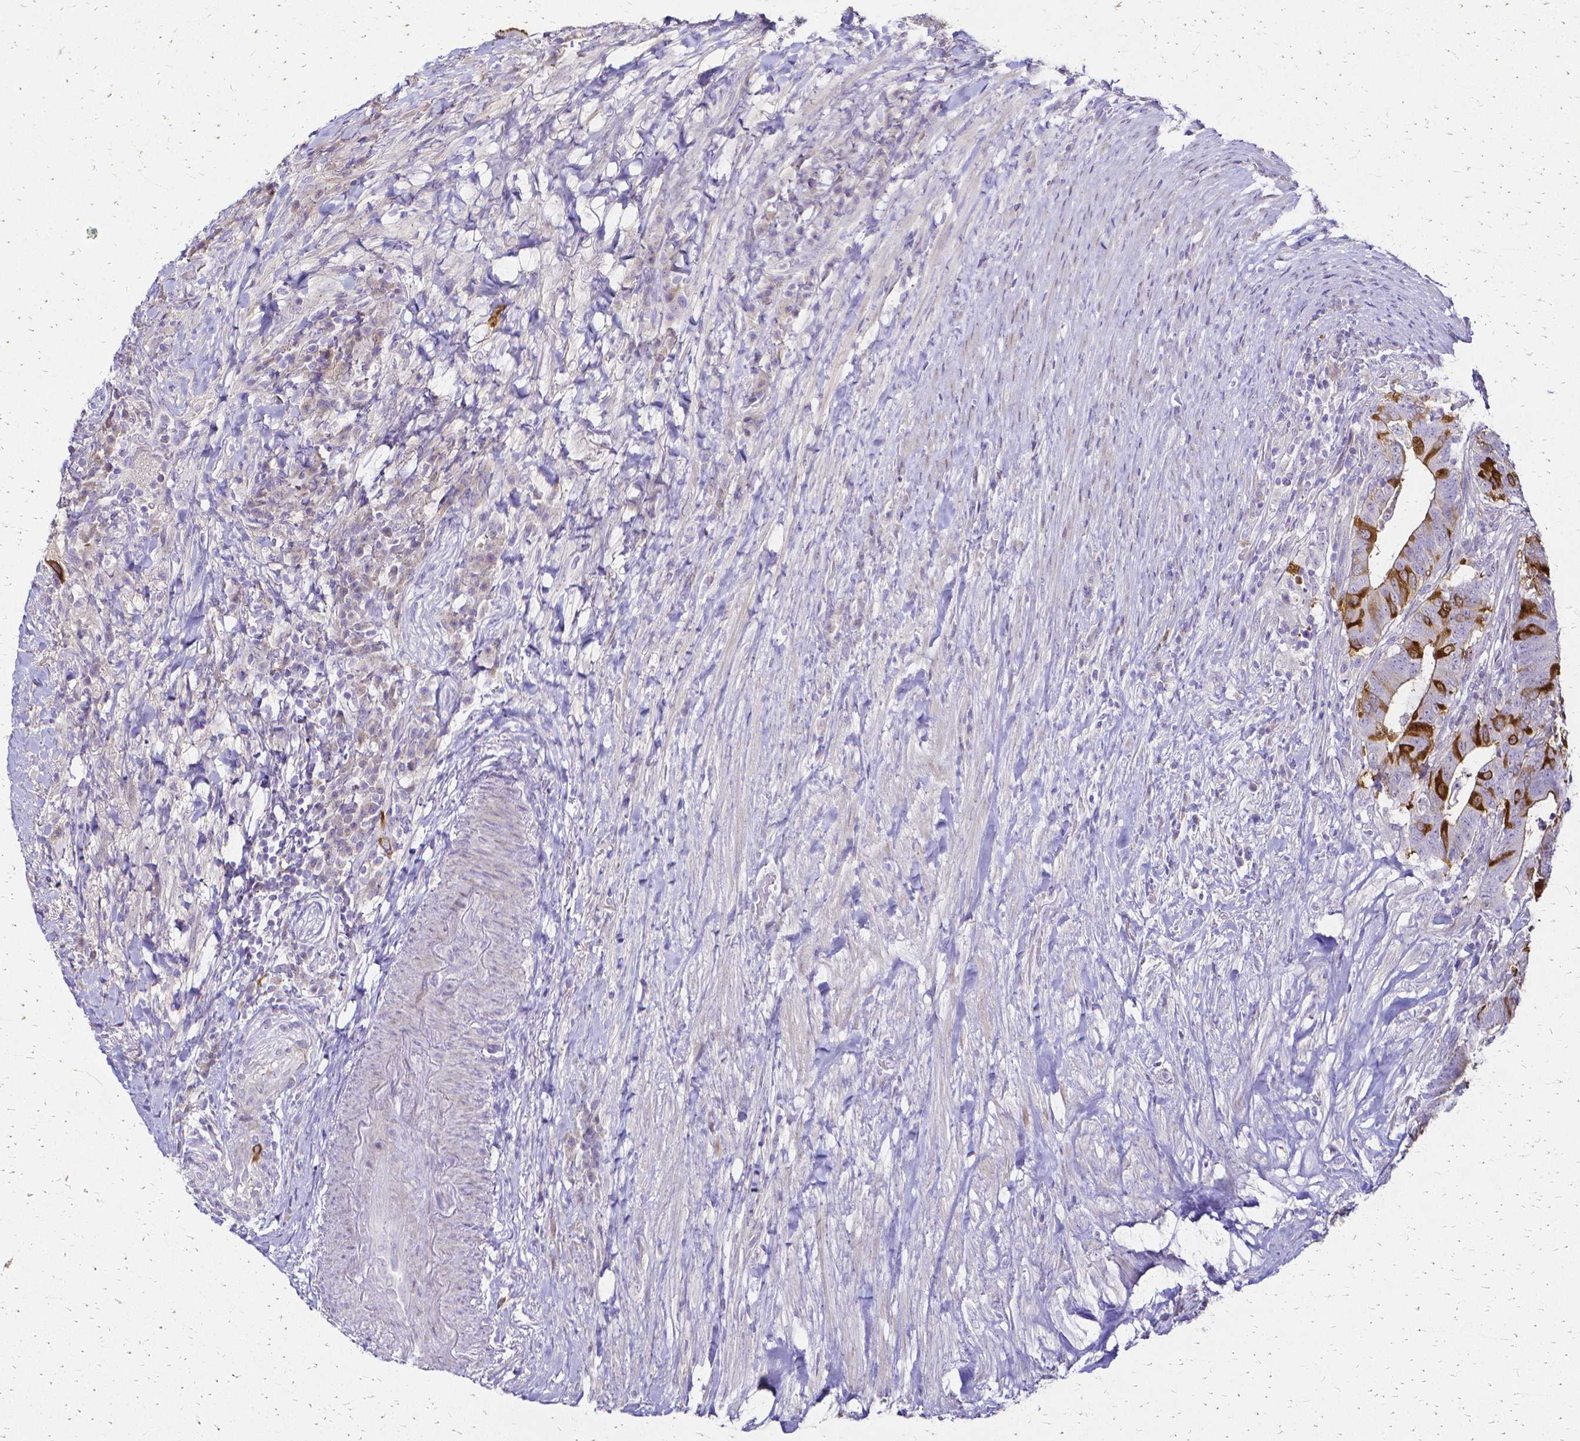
{"staining": {"intensity": "strong", "quantity": "<25%", "location": "cytoplasmic/membranous"}, "tissue": "colorectal cancer", "cell_type": "Tumor cells", "image_type": "cancer", "snomed": [{"axis": "morphology", "description": "Adenocarcinoma, NOS"}, {"axis": "topography", "description": "Colon"}], "caption": "IHC photomicrograph of human colorectal adenocarcinoma stained for a protein (brown), which reveals medium levels of strong cytoplasmic/membranous staining in about <25% of tumor cells.", "gene": "CCNB1", "patient": {"sex": "female", "age": 43}}